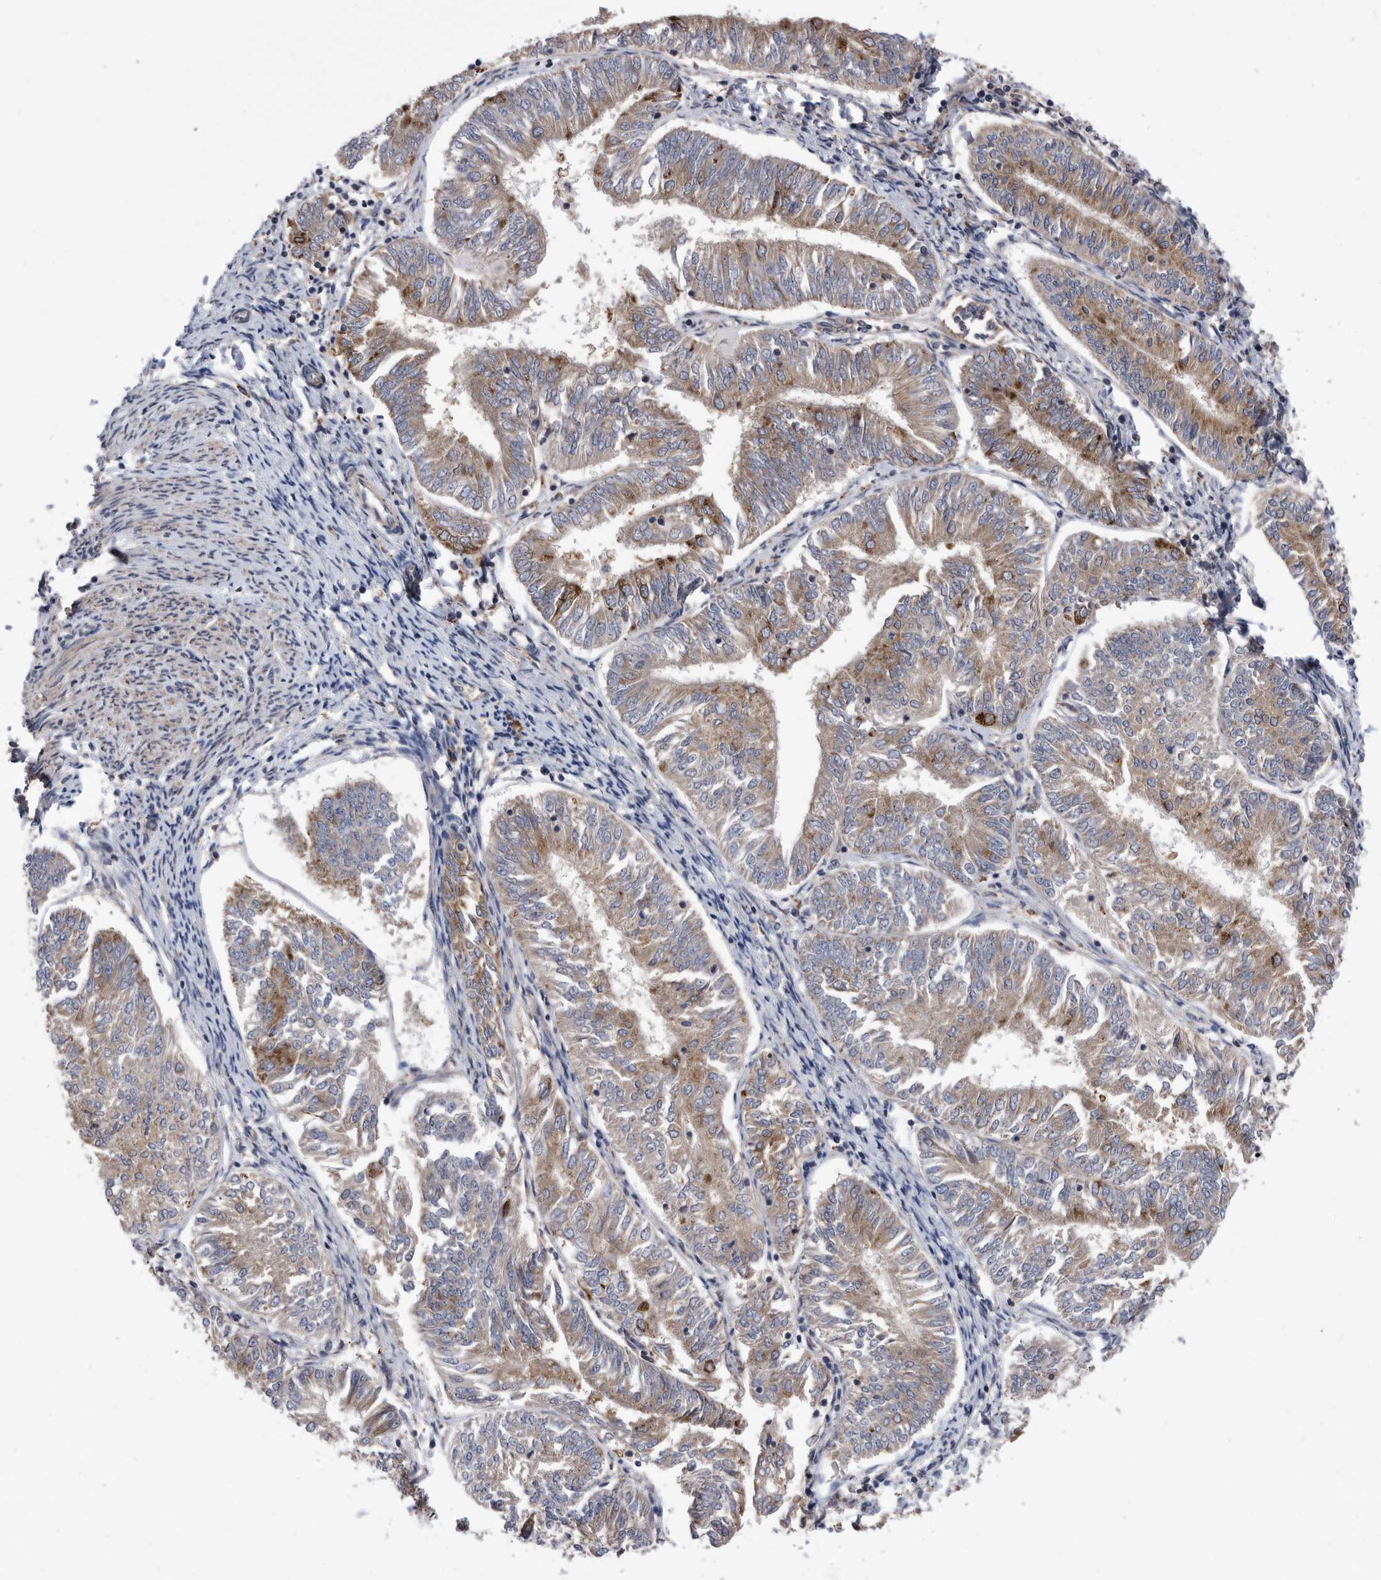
{"staining": {"intensity": "moderate", "quantity": ">75%", "location": "cytoplasmic/membranous"}, "tissue": "endometrial cancer", "cell_type": "Tumor cells", "image_type": "cancer", "snomed": [{"axis": "morphology", "description": "Adenocarcinoma, NOS"}, {"axis": "topography", "description": "Endometrium"}], "caption": "Tumor cells display medium levels of moderate cytoplasmic/membranous positivity in about >75% of cells in adenocarcinoma (endometrial).", "gene": "BAIAP3", "patient": {"sex": "female", "age": 58}}